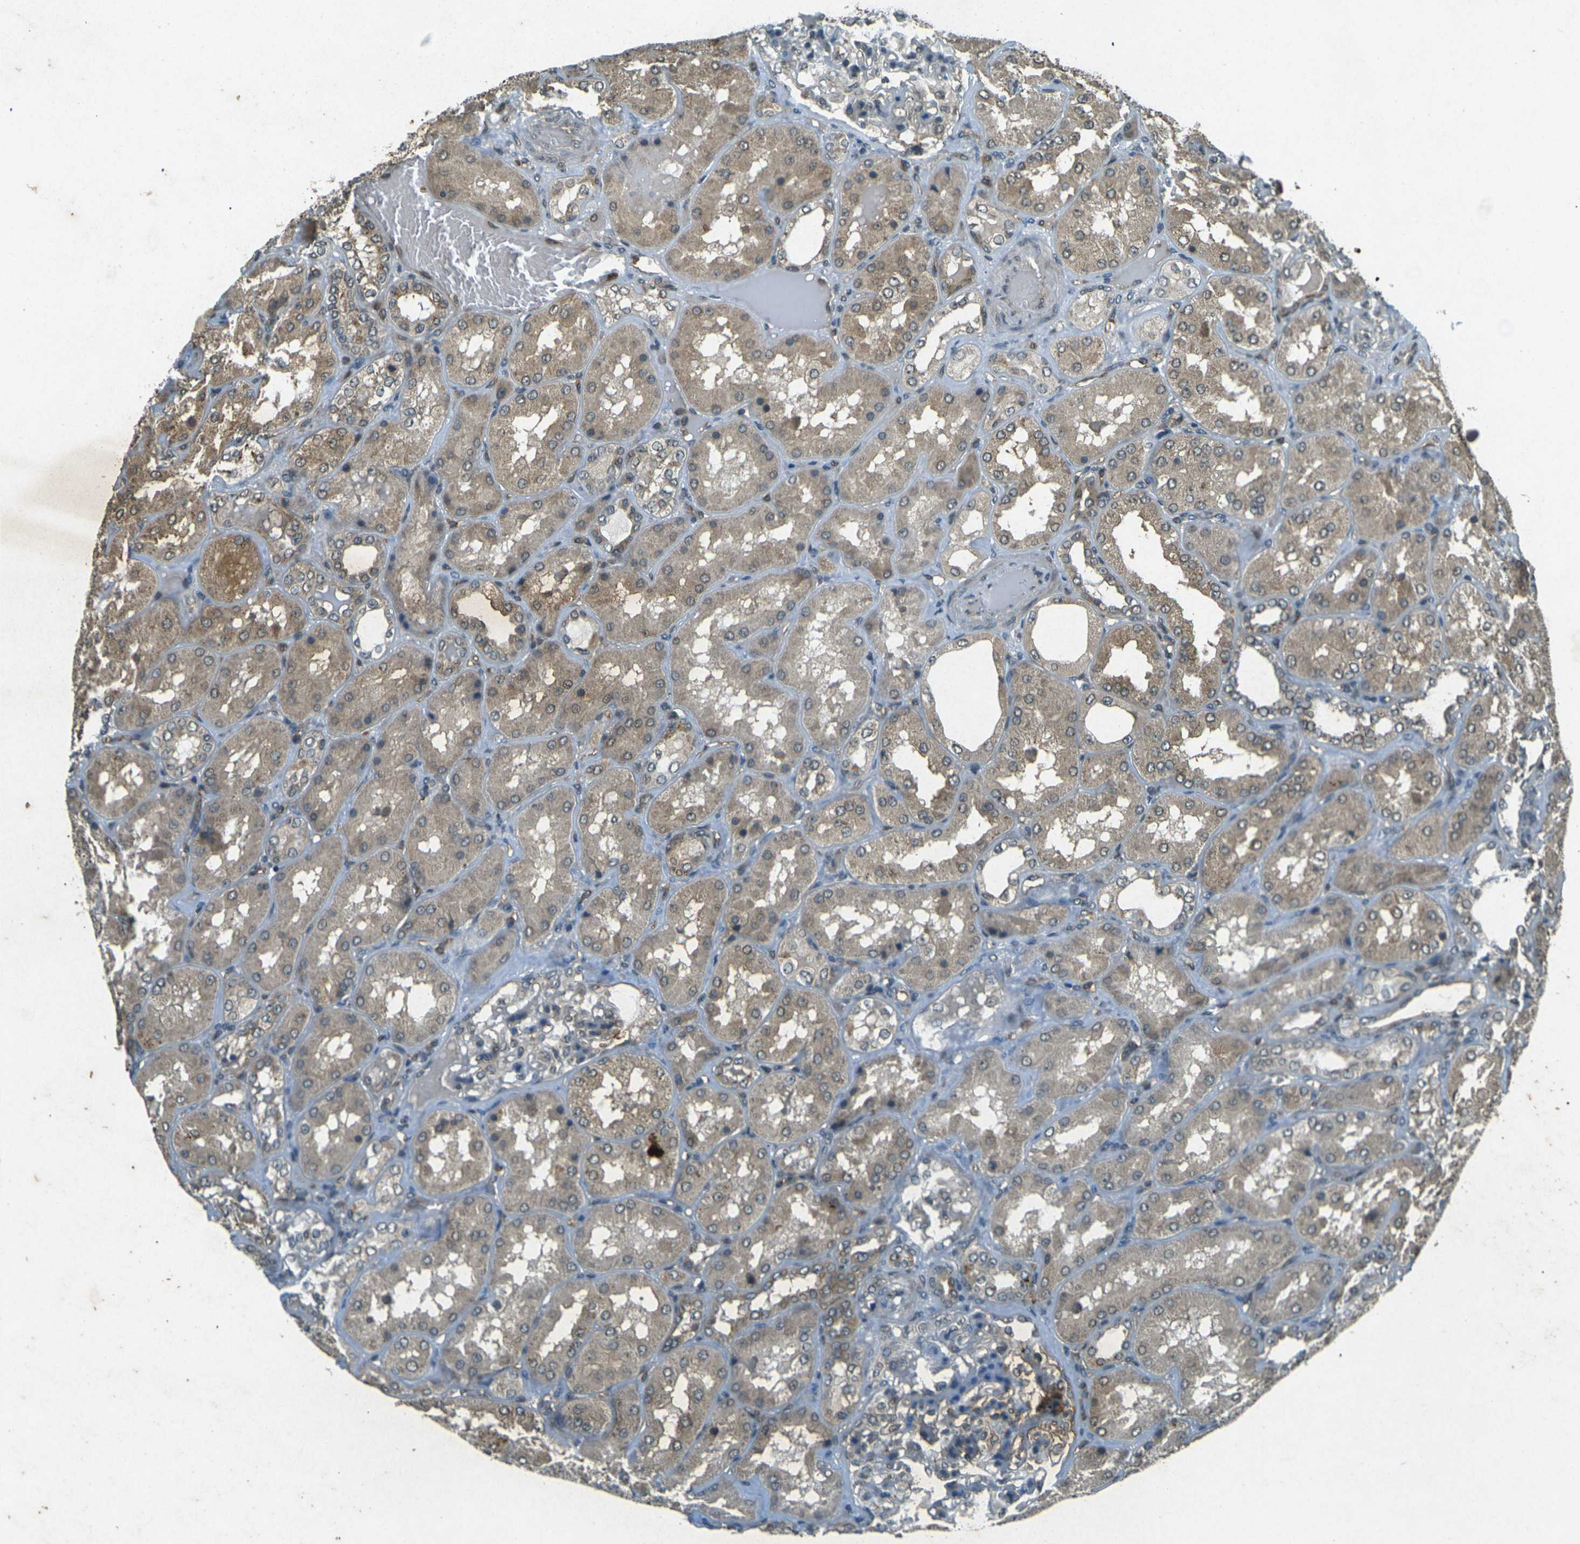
{"staining": {"intensity": "negative", "quantity": "none", "location": "none"}, "tissue": "kidney", "cell_type": "Cells in glomeruli", "image_type": "normal", "snomed": [{"axis": "morphology", "description": "Normal tissue, NOS"}, {"axis": "topography", "description": "Kidney"}], "caption": "Immunohistochemistry photomicrograph of benign kidney stained for a protein (brown), which displays no expression in cells in glomeruli.", "gene": "PDE2A", "patient": {"sex": "female", "age": 56}}